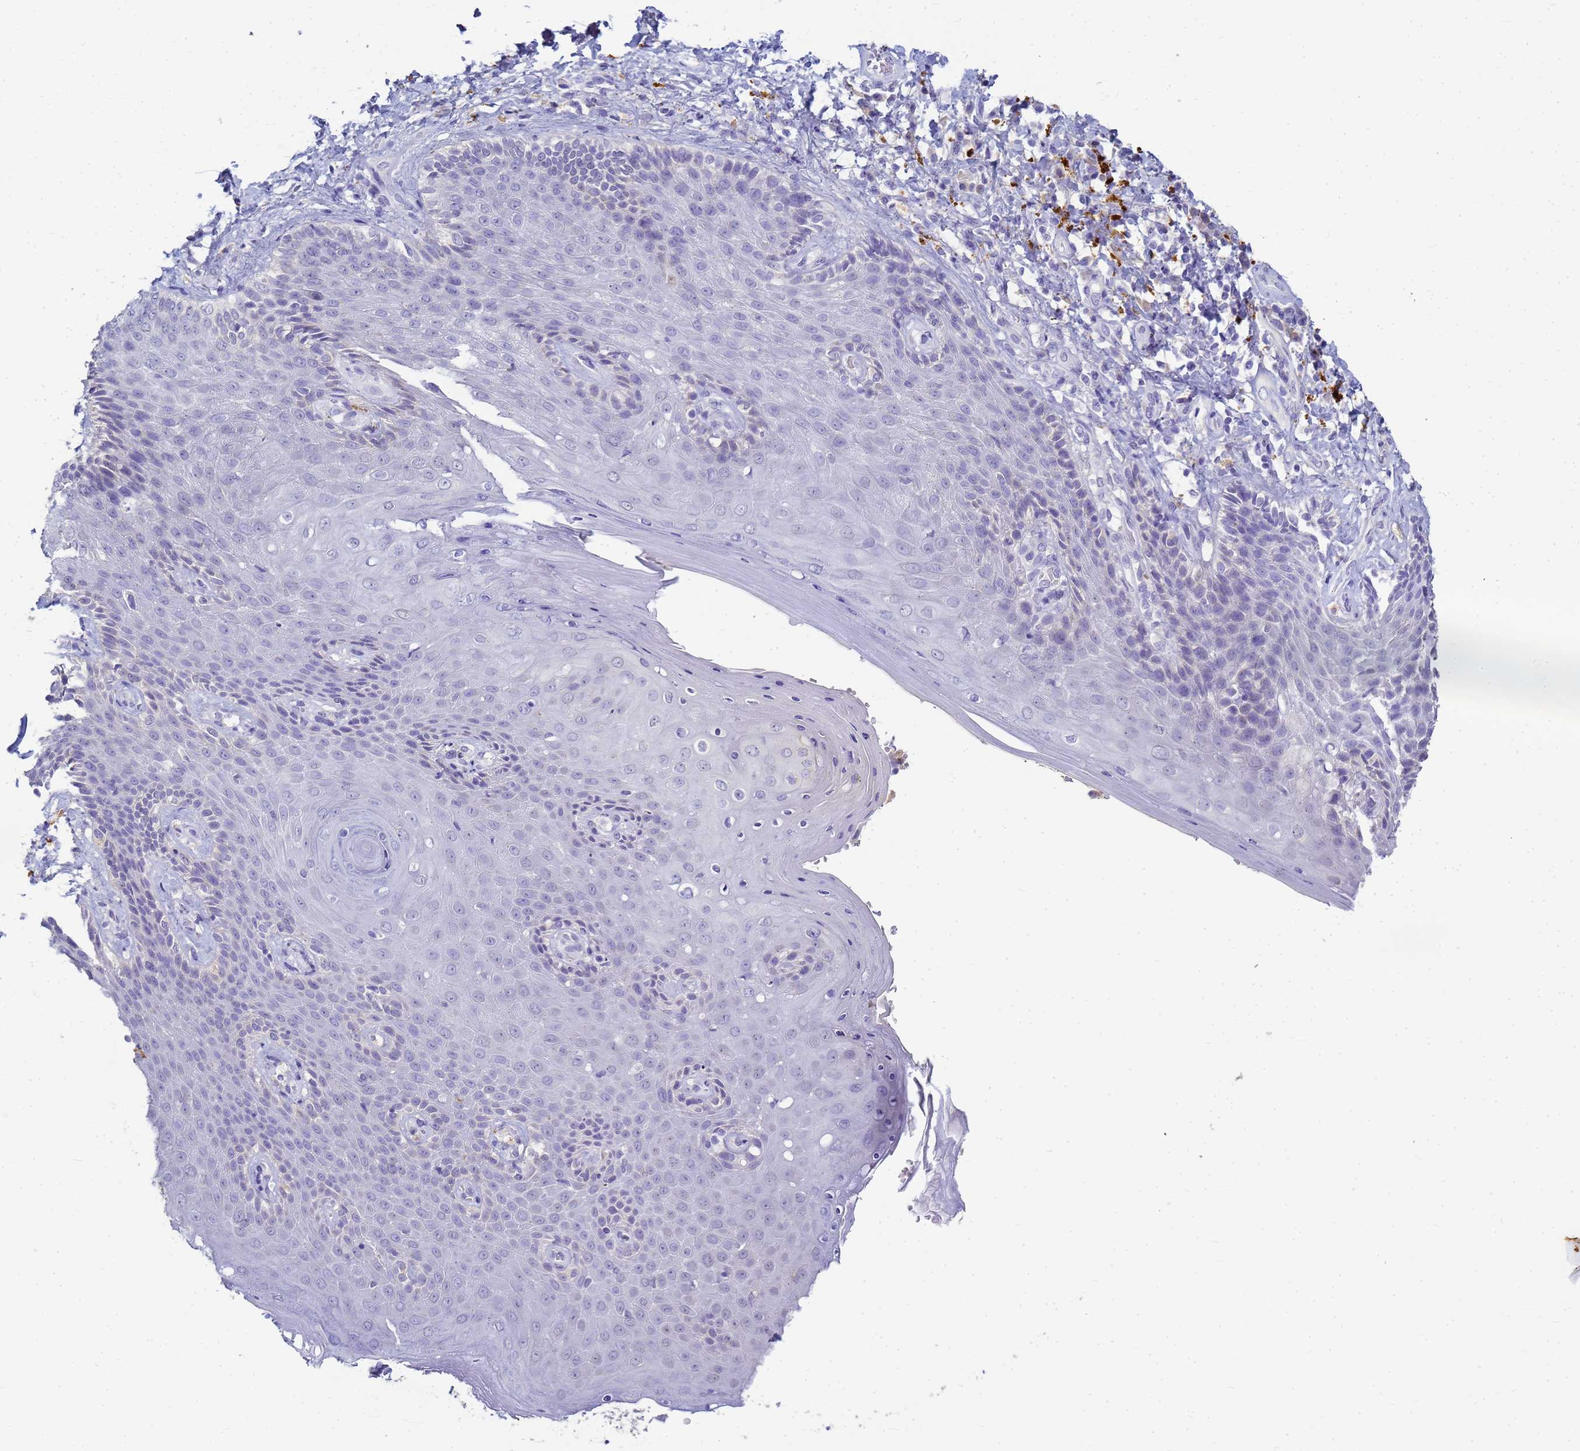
{"staining": {"intensity": "moderate", "quantity": "<25%", "location": "cytoplasmic/membranous"}, "tissue": "skin", "cell_type": "Epidermal cells", "image_type": "normal", "snomed": [{"axis": "morphology", "description": "Normal tissue, NOS"}, {"axis": "topography", "description": "Anal"}], "caption": "Immunohistochemistry (IHC) (DAB) staining of normal human skin shows moderate cytoplasmic/membranous protein expression in about <25% of epidermal cells.", "gene": "B3GNT8", "patient": {"sex": "female", "age": 89}}